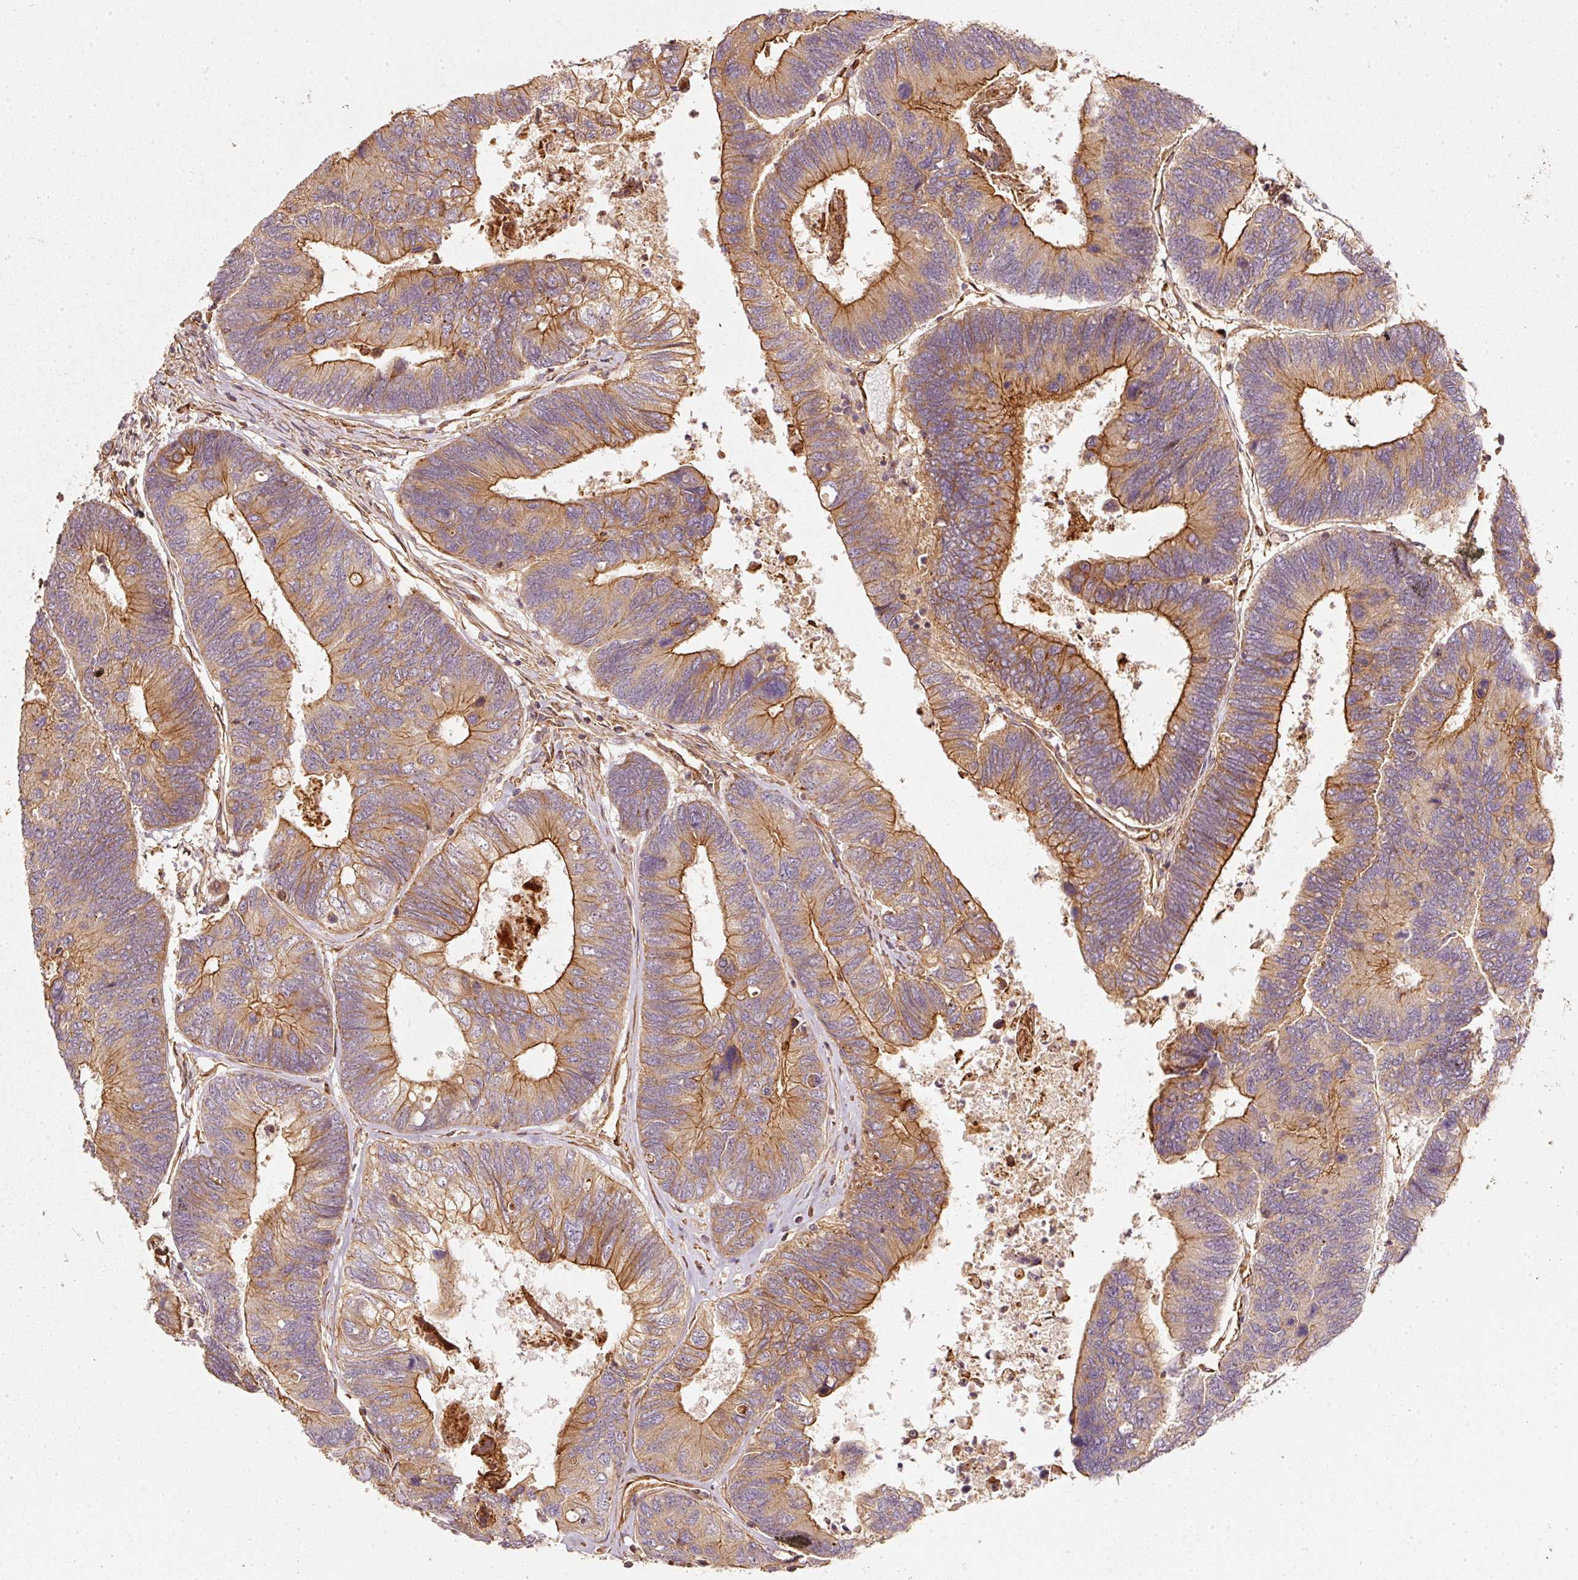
{"staining": {"intensity": "strong", "quantity": ">75%", "location": "cytoplasmic/membranous"}, "tissue": "colorectal cancer", "cell_type": "Tumor cells", "image_type": "cancer", "snomed": [{"axis": "morphology", "description": "Adenocarcinoma, NOS"}, {"axis": "topography", "description": "Colon"}], "caption": "High-power microscopy captured an IHC micrograph of adenocarcinoma (colorectal), revealing strong cytoplasmic/membranous expression in approximately >75% of tumor cells.", "gene": "CEP95", "patient": {"sex": "female", "age": 67}}